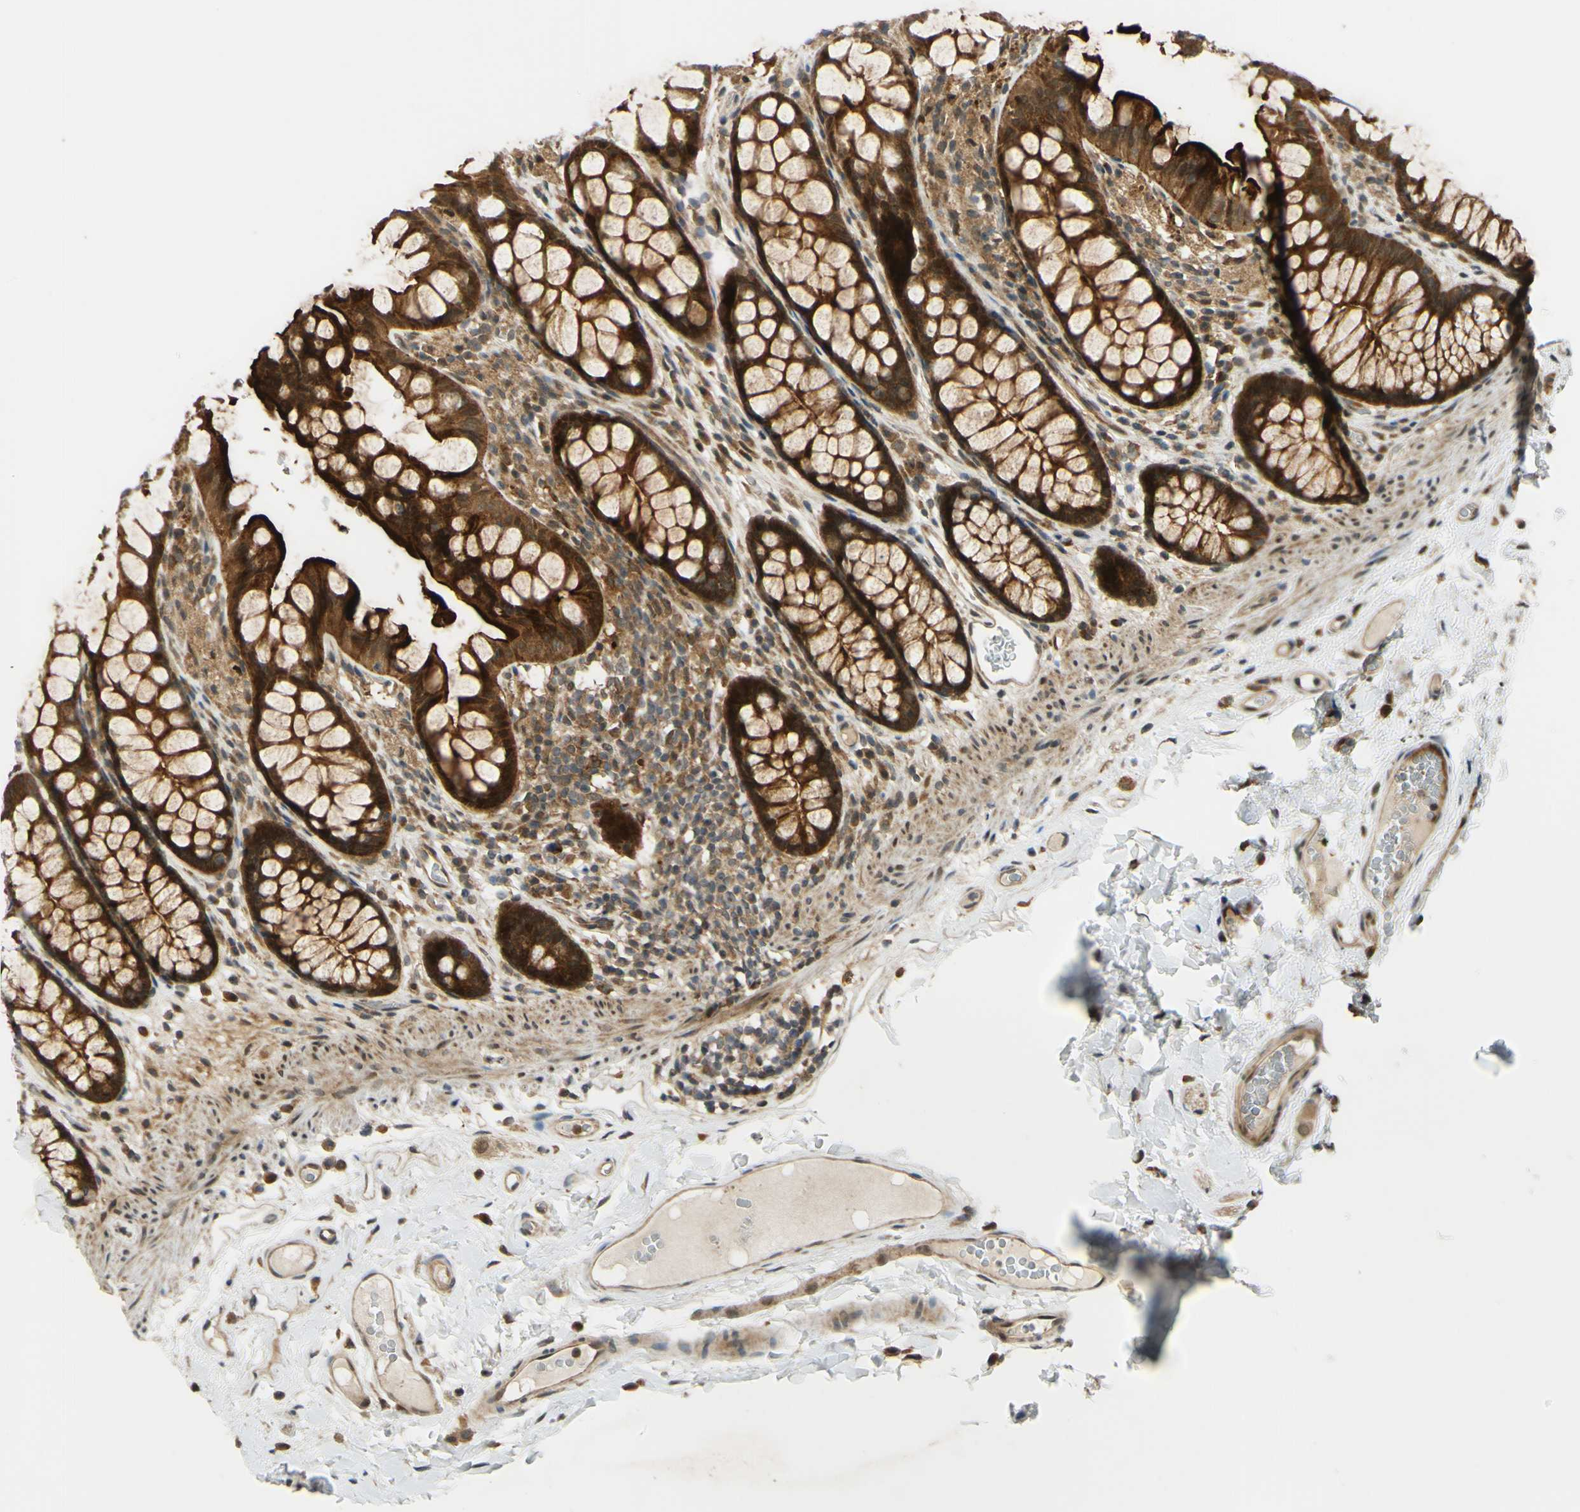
{"staining": {"intensity": "moderate", "quantity": ">75%", "location": "cytoplasmic/membranous,nuclear"}, "tissue": "colon", "cell_type": "Endothelial cells", "image_type": "normal", "snomed": [{"axis": "morphology", "description": "Normal tissue, NOS"}, {"axis": "topography", "description": "Colon"}], "caption": "A photomicrograph of colon stained for a protein displays moderate cytoplasmic/membranous,nuclear brown staining in endothelial cells. (brown staining indicates protein expression, while blue staining denotes nuclei).", "gene": "ABCC8", "patient": {"sex": "female", "age": 55}}